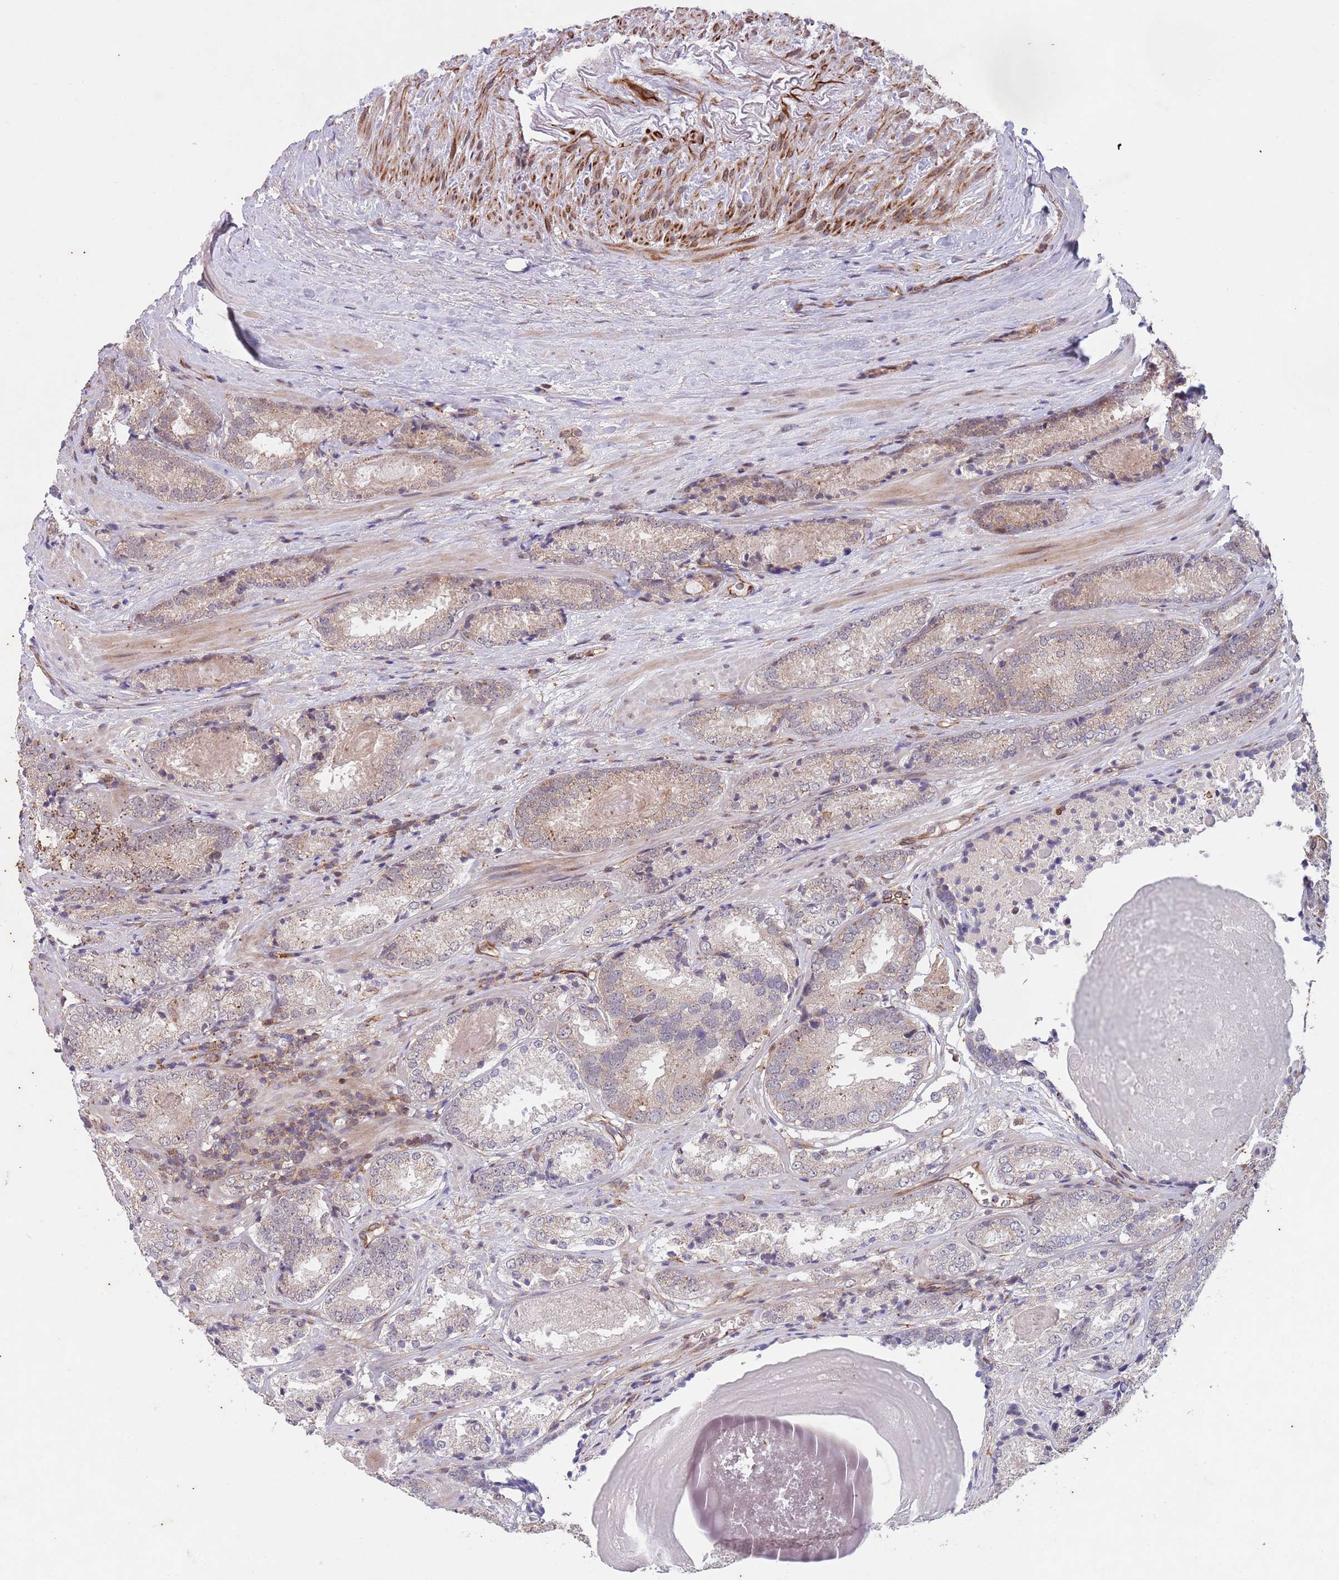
{"staining": {"intensity": "weak", "quantity": "<25%", "location": "cytoplasmic/membranous"}, "tissue": "prostate cancer", "cell_type": "Tumor cells", "image_type": "cancer", "snomed": [{"axis": "morphology", "description": "Adenocarcinoma, High grade"}, {"axis": "topography", "description": "Prostate"}], "caption": "High power microscopy histopathology image of an immunohistochemistry (IHC) image of adenocarcinoma (high-grade) (prostate), revealing no significant positivity in tumor cells.", "gene": "CHD9", "patient": {"sex": "male", "age": 63}}